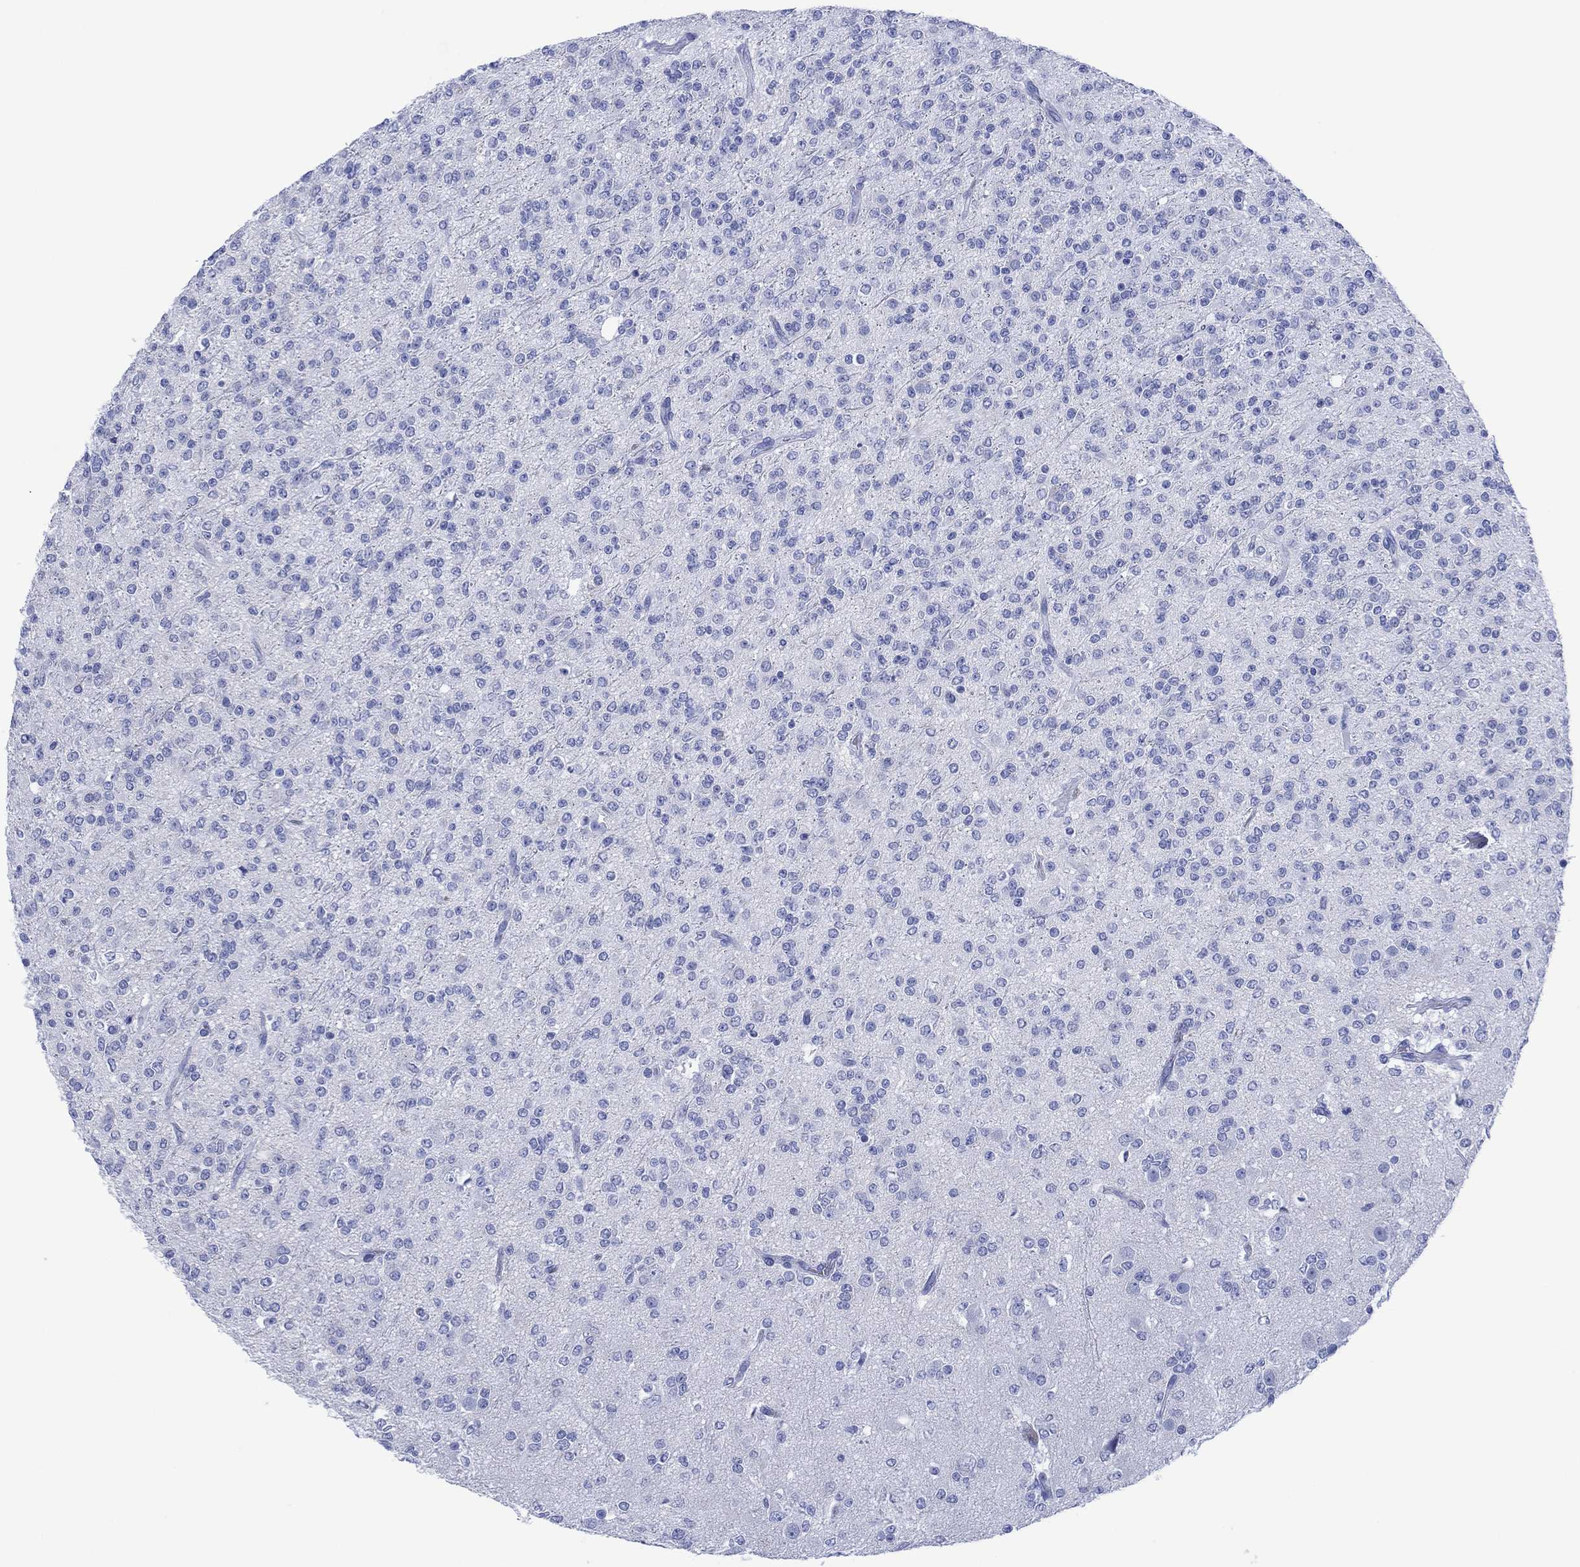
{"staining": {"intensity": "negative", "quantity": "none", "location": "none"}, "tissue": "glioma", "cell_type": "Tumor cells", "image_type": "cancer", "snomed": [{"axis": "morphology", "description": "Glioma, malignant, Low grade"}, {"axis": "topography", "description": "Brain"}], "caption": "An immunohistochemistry (IHC) photomicrograph of glioma is shown. There is no staining in tumor cells of glioma.", "gene": "DPP4", "patient": {"sex": "male", "age": 27}}